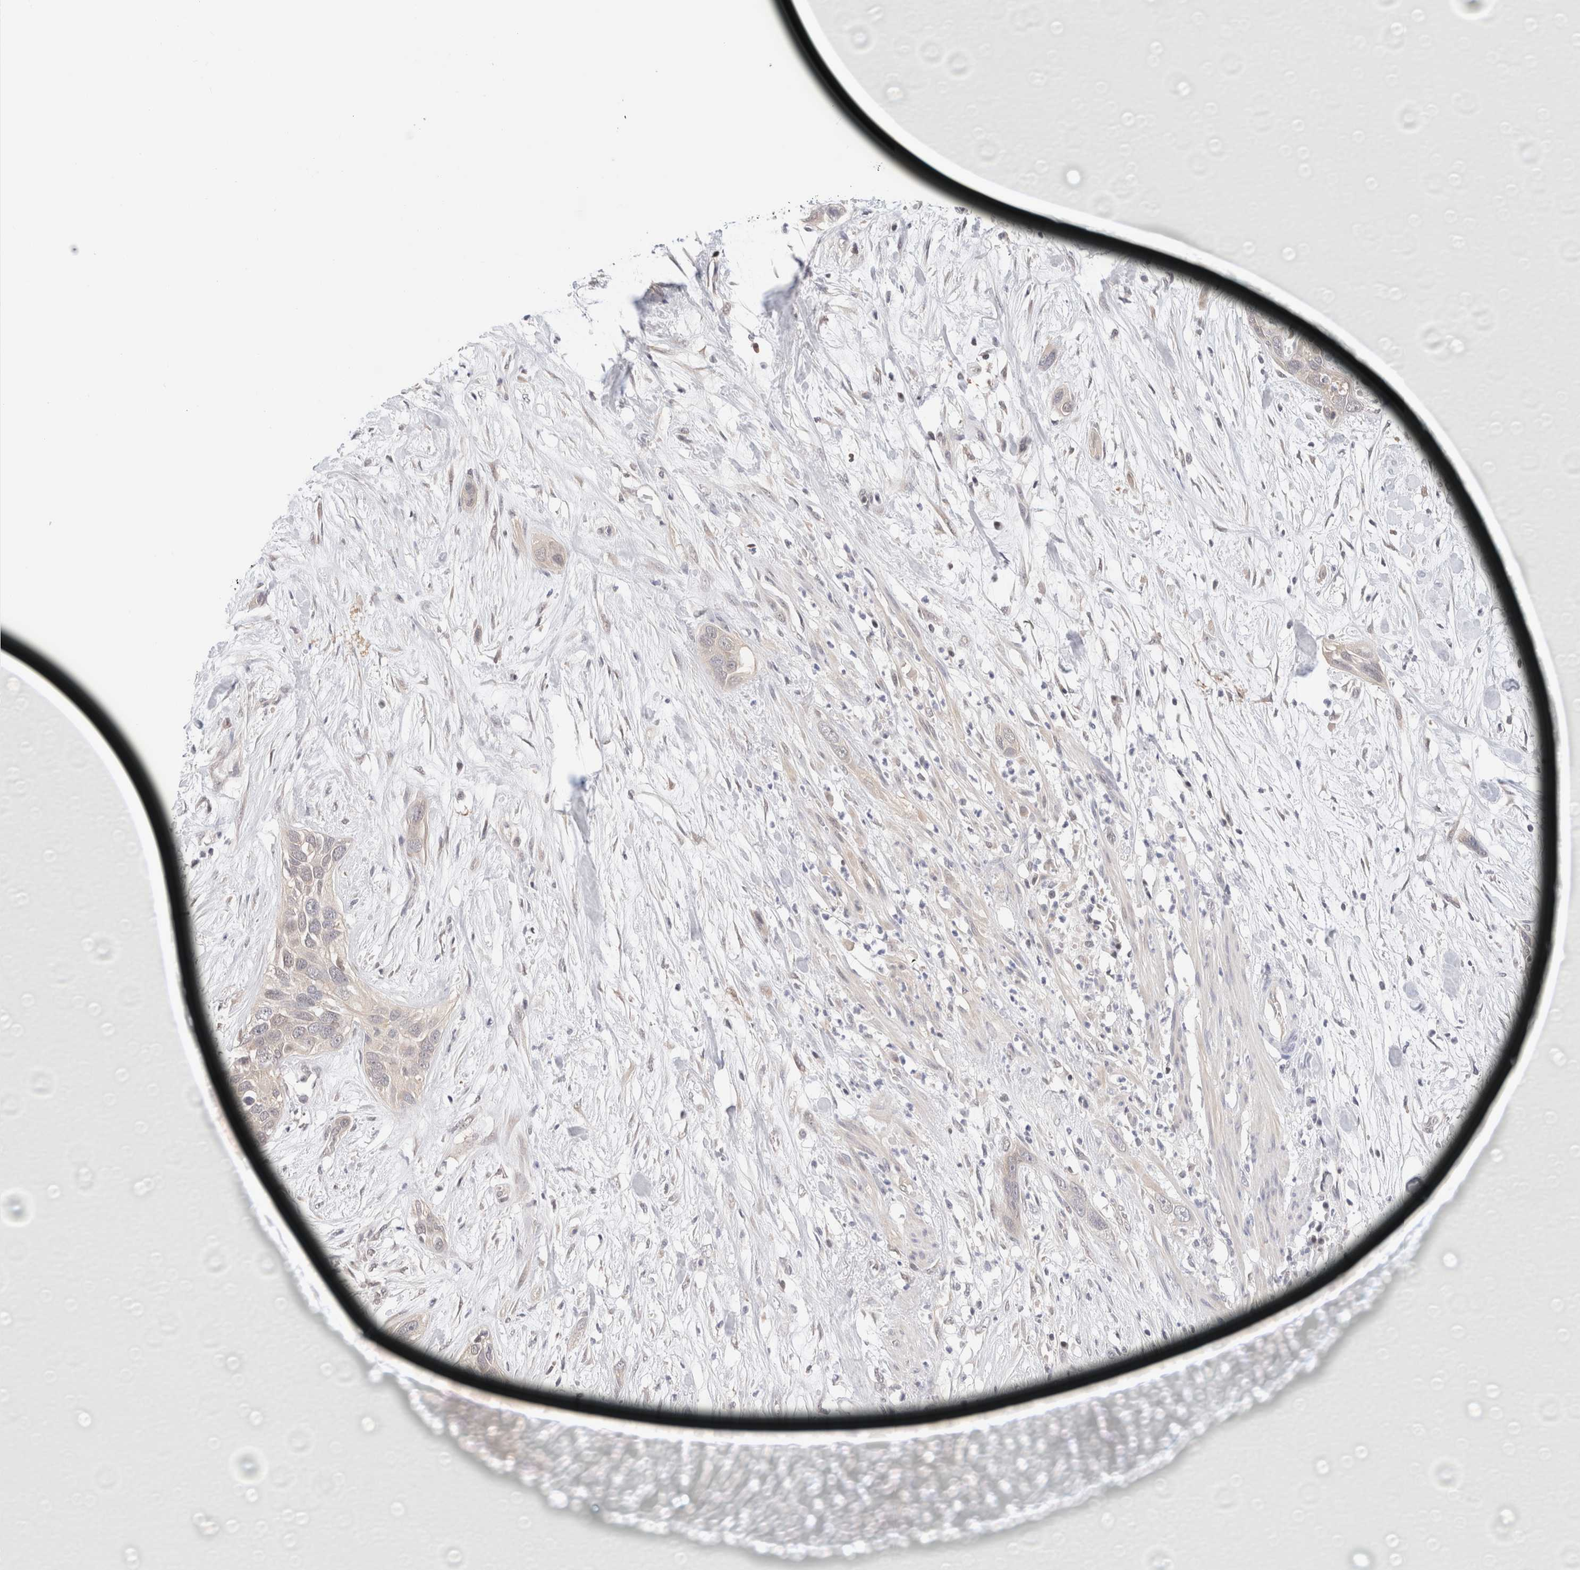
{"staining": {"intensity": "negative", "quantity": "none", "location": "none"}, "tissue": "pancreatic cancer", "cell_type": "Tumor cells", "image_type": "cancer", "snomed": [{"axis": "morphology", "description": "Adenocarcinoma, NOS"}, {"axis": "topography", "description": "Pancreas"}], "caption": "Pancreatic cancer (adenocarcinoma) was stained to show a protein in brown. There is no significant positivity in tumor cells.", "gene": "C17orf97", "patient": {"sex": "female", "age": 60}}